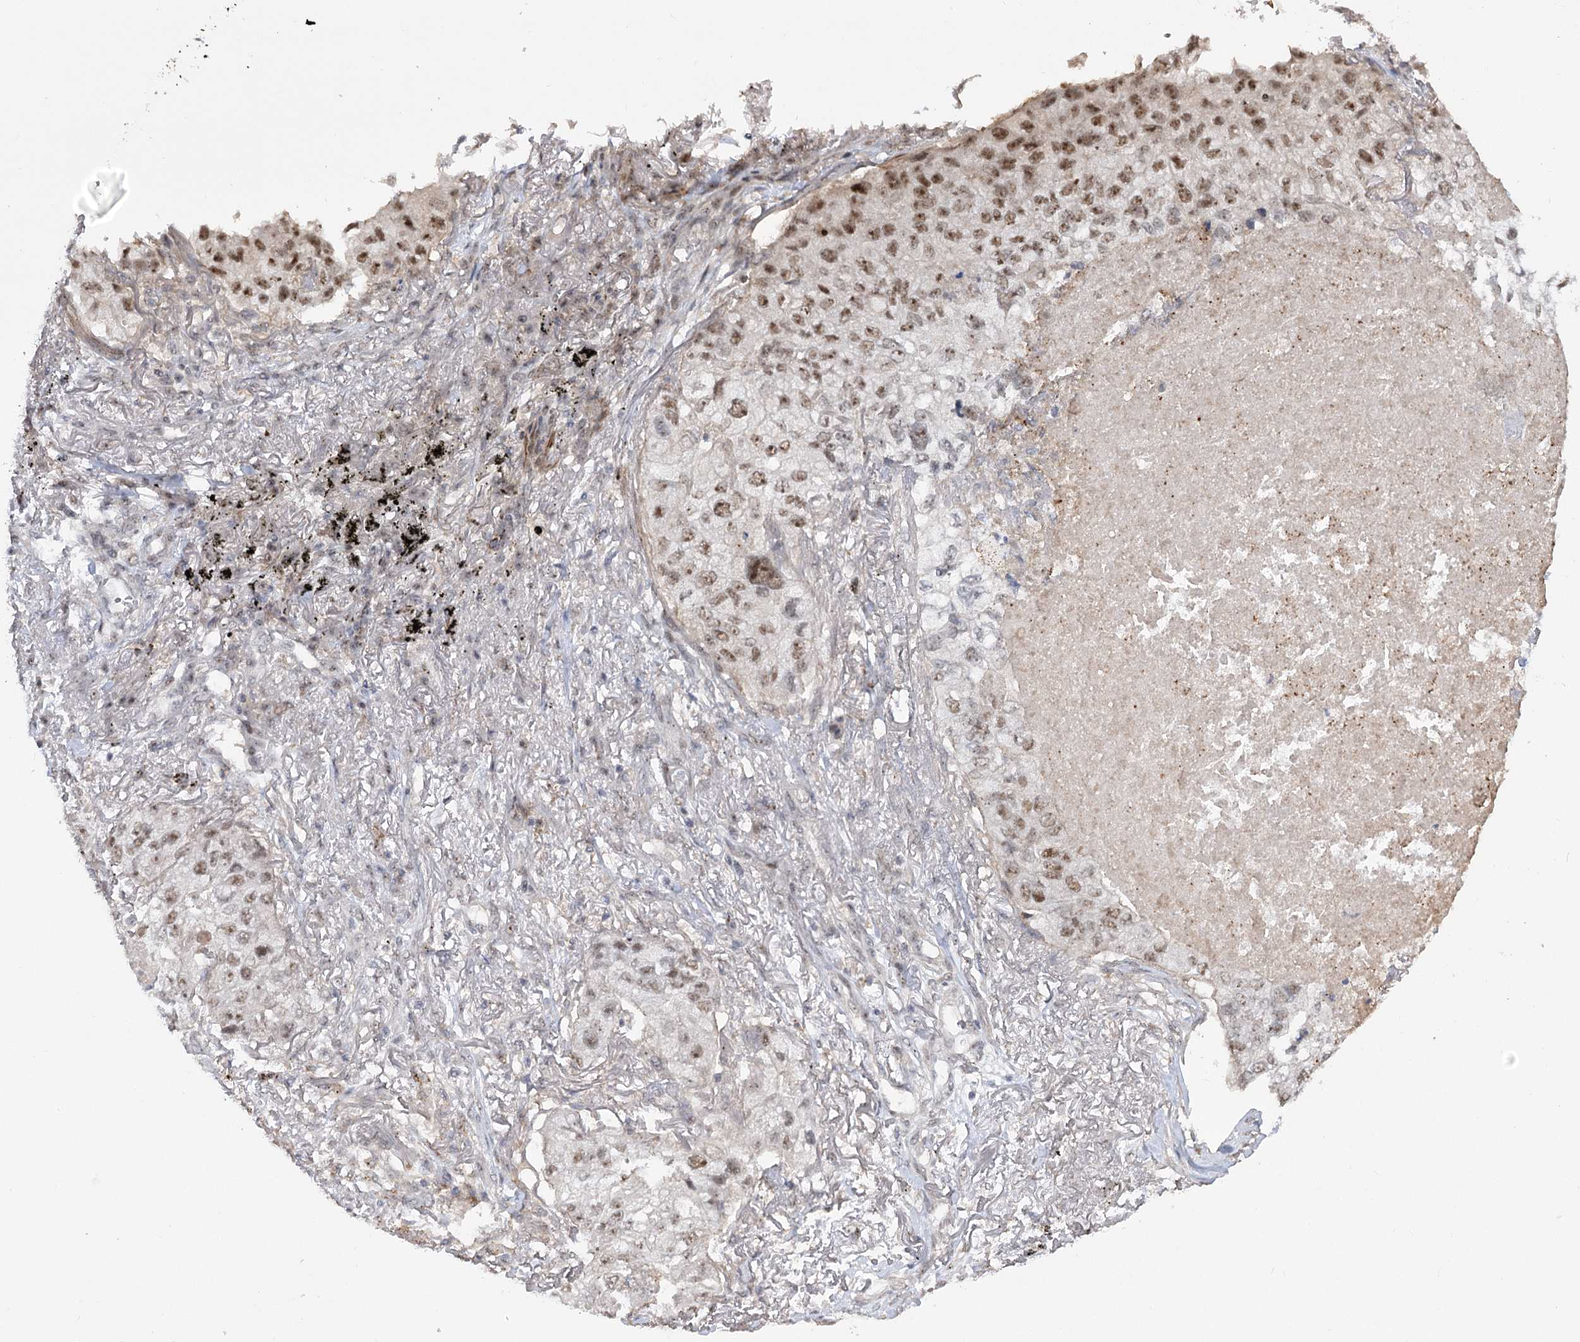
{"staining": {"intensity": "moderate", "quantity": ">75%", "location": "nuclear"}, "tissue": "lung cancer", "cell_type": "Tumor cells", "image_type": "cancer", "snomed": [{"axis": "morphology", "description": "Adenocarcinoma, NOS"}, {"axis": "topography", "description": "Lung"}], "caption": "A medium amount of moderate nuclear staining is identified in approximately >75% of tumor cells in lung adenocarcinoma tissue.", "gene": "ZSCAN23", "patient": {"sex": "male", "age": 65}}